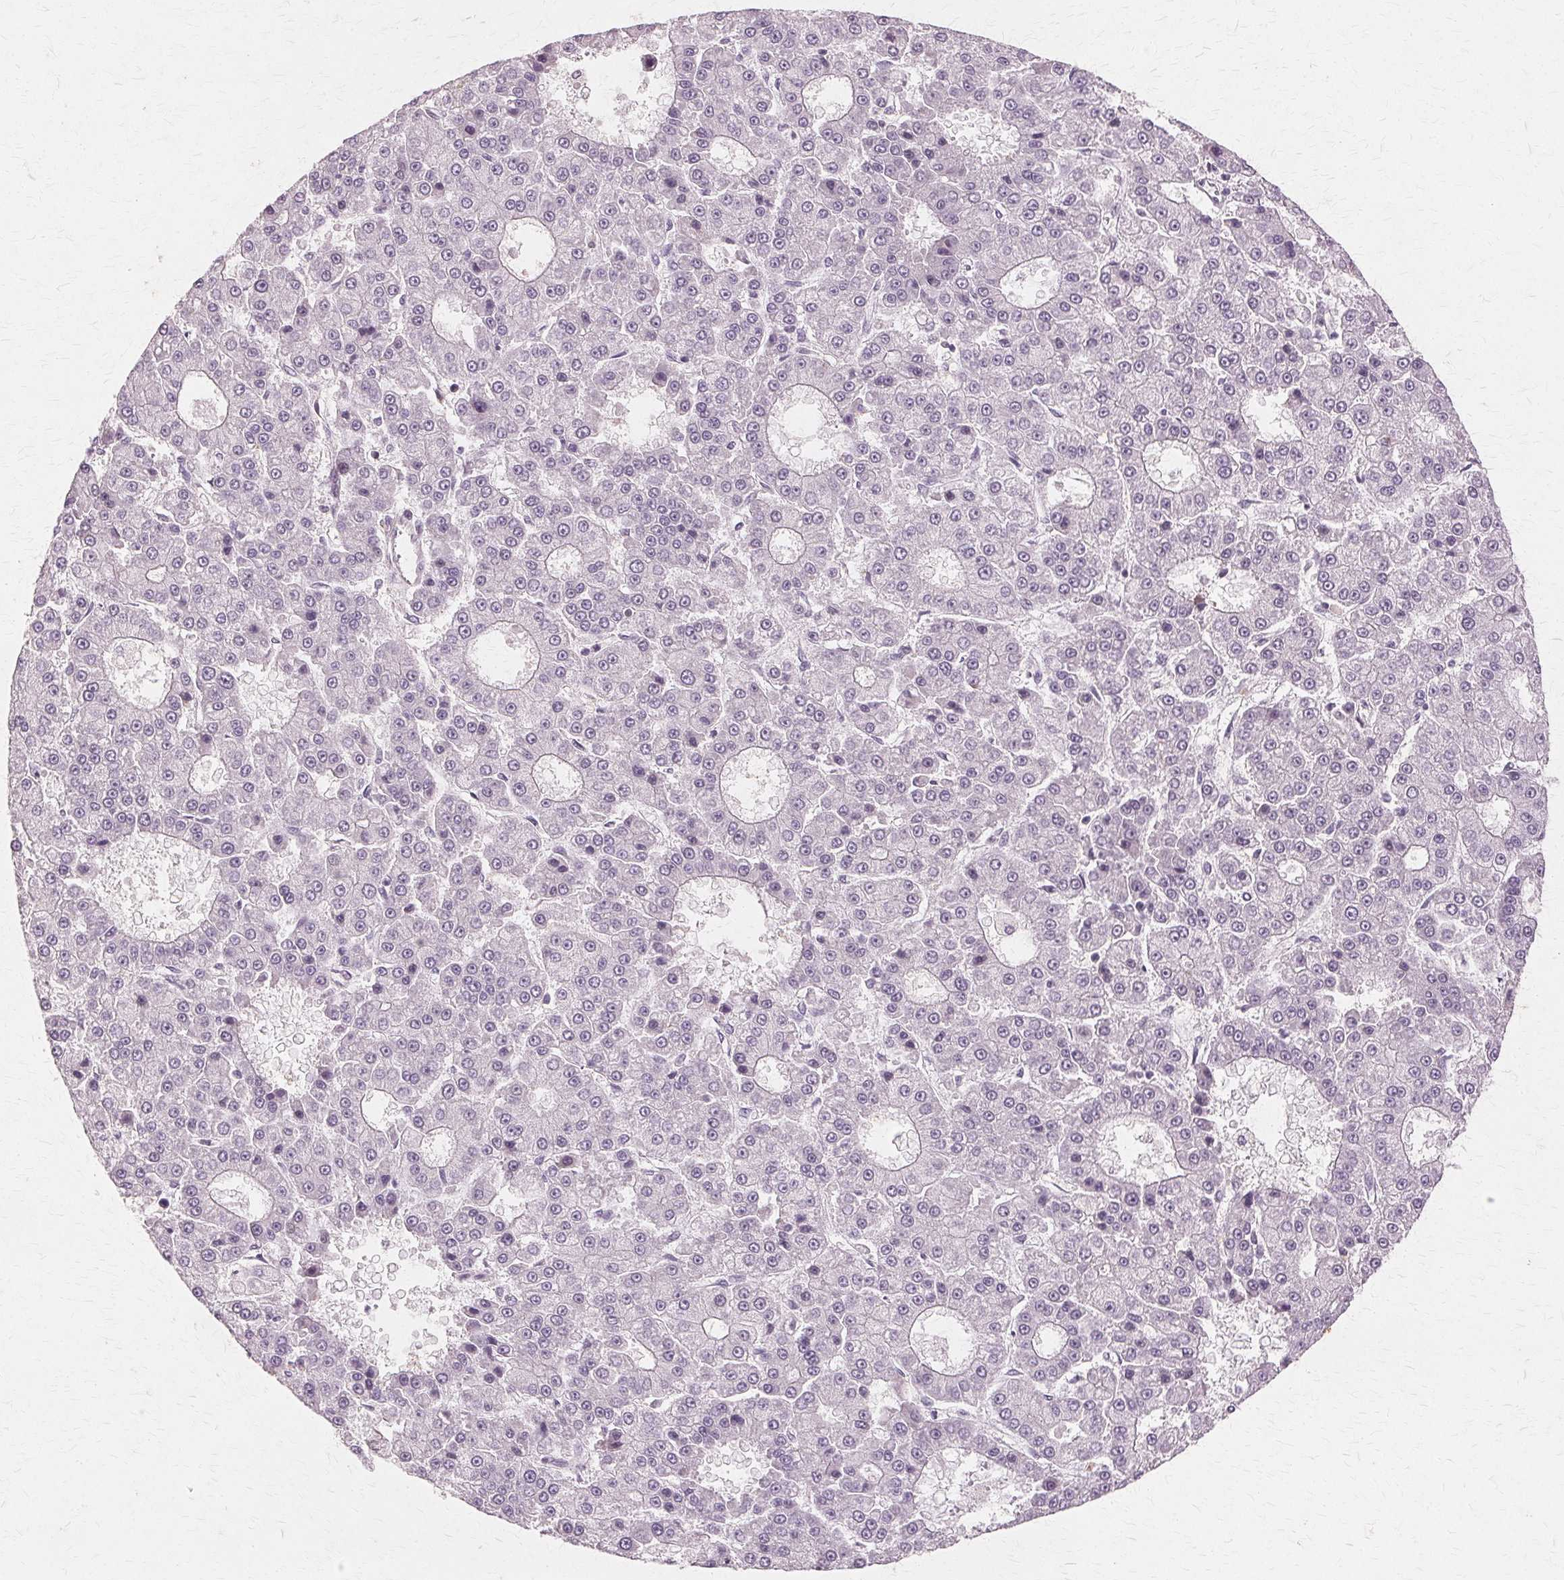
{"staining": {"intensity": "negative", "quantity": "none", "location": "none"}, "tissue": "liver cancer", "cell_type": "Tumor cells", "image_type": "cancer", "snomed": [{"axis": "morphology", "description": "Carcinoma, Hepatocellular, NOS"}, {"axis": "topography", "description": "Liver"}], "caption": "IHC photomicrograph of liver cancer stained for a protein (brown), which exhibits no positivity in tumor cells. Brightfield microscopy of immunohistochemistry stained with DAB (brown) and hematoxylin (blue), captured at high magnification.", "gene": "PRMT5", "patient": {"sex": "male", "age": 70}}